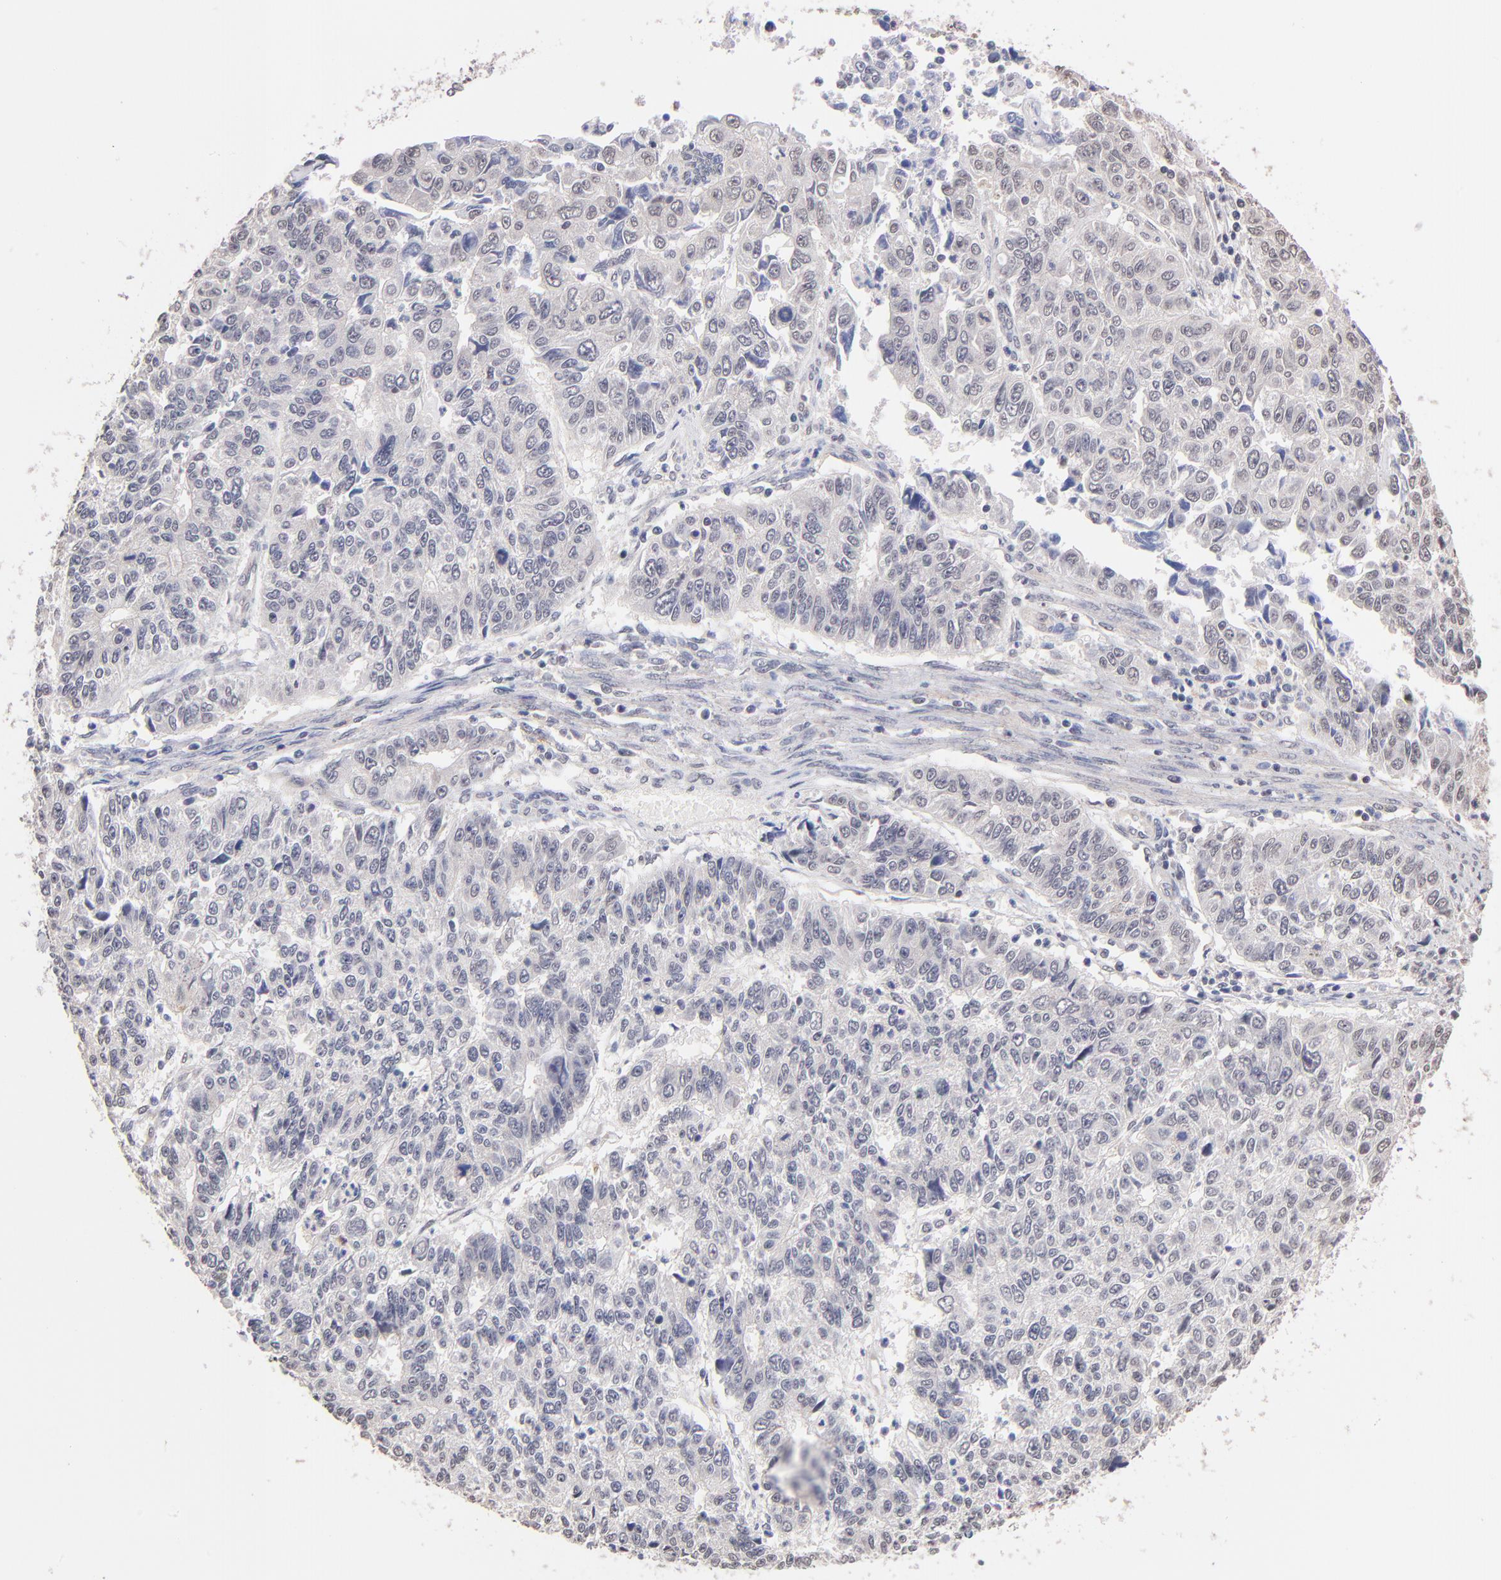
{"staining": {"intensity": "negative", "quantity": "none", "location": "none"}, "tissue": "endometrial cancer", "cell_type": "Tumor cells", "image_type": "cancer", "snomed": [{"axis": "morphology", "description": "Adenocarcinoma, NOS"}, {"axis": "topography", "description": "Endometrium"}], "caption": "This is an immunohistochemistry histopathology image of human adenocarcinoma (endometrial). There is no expression in tumor cells.", "gene": "RIBC2", "patient": {"sex": "female", "age": 42}}